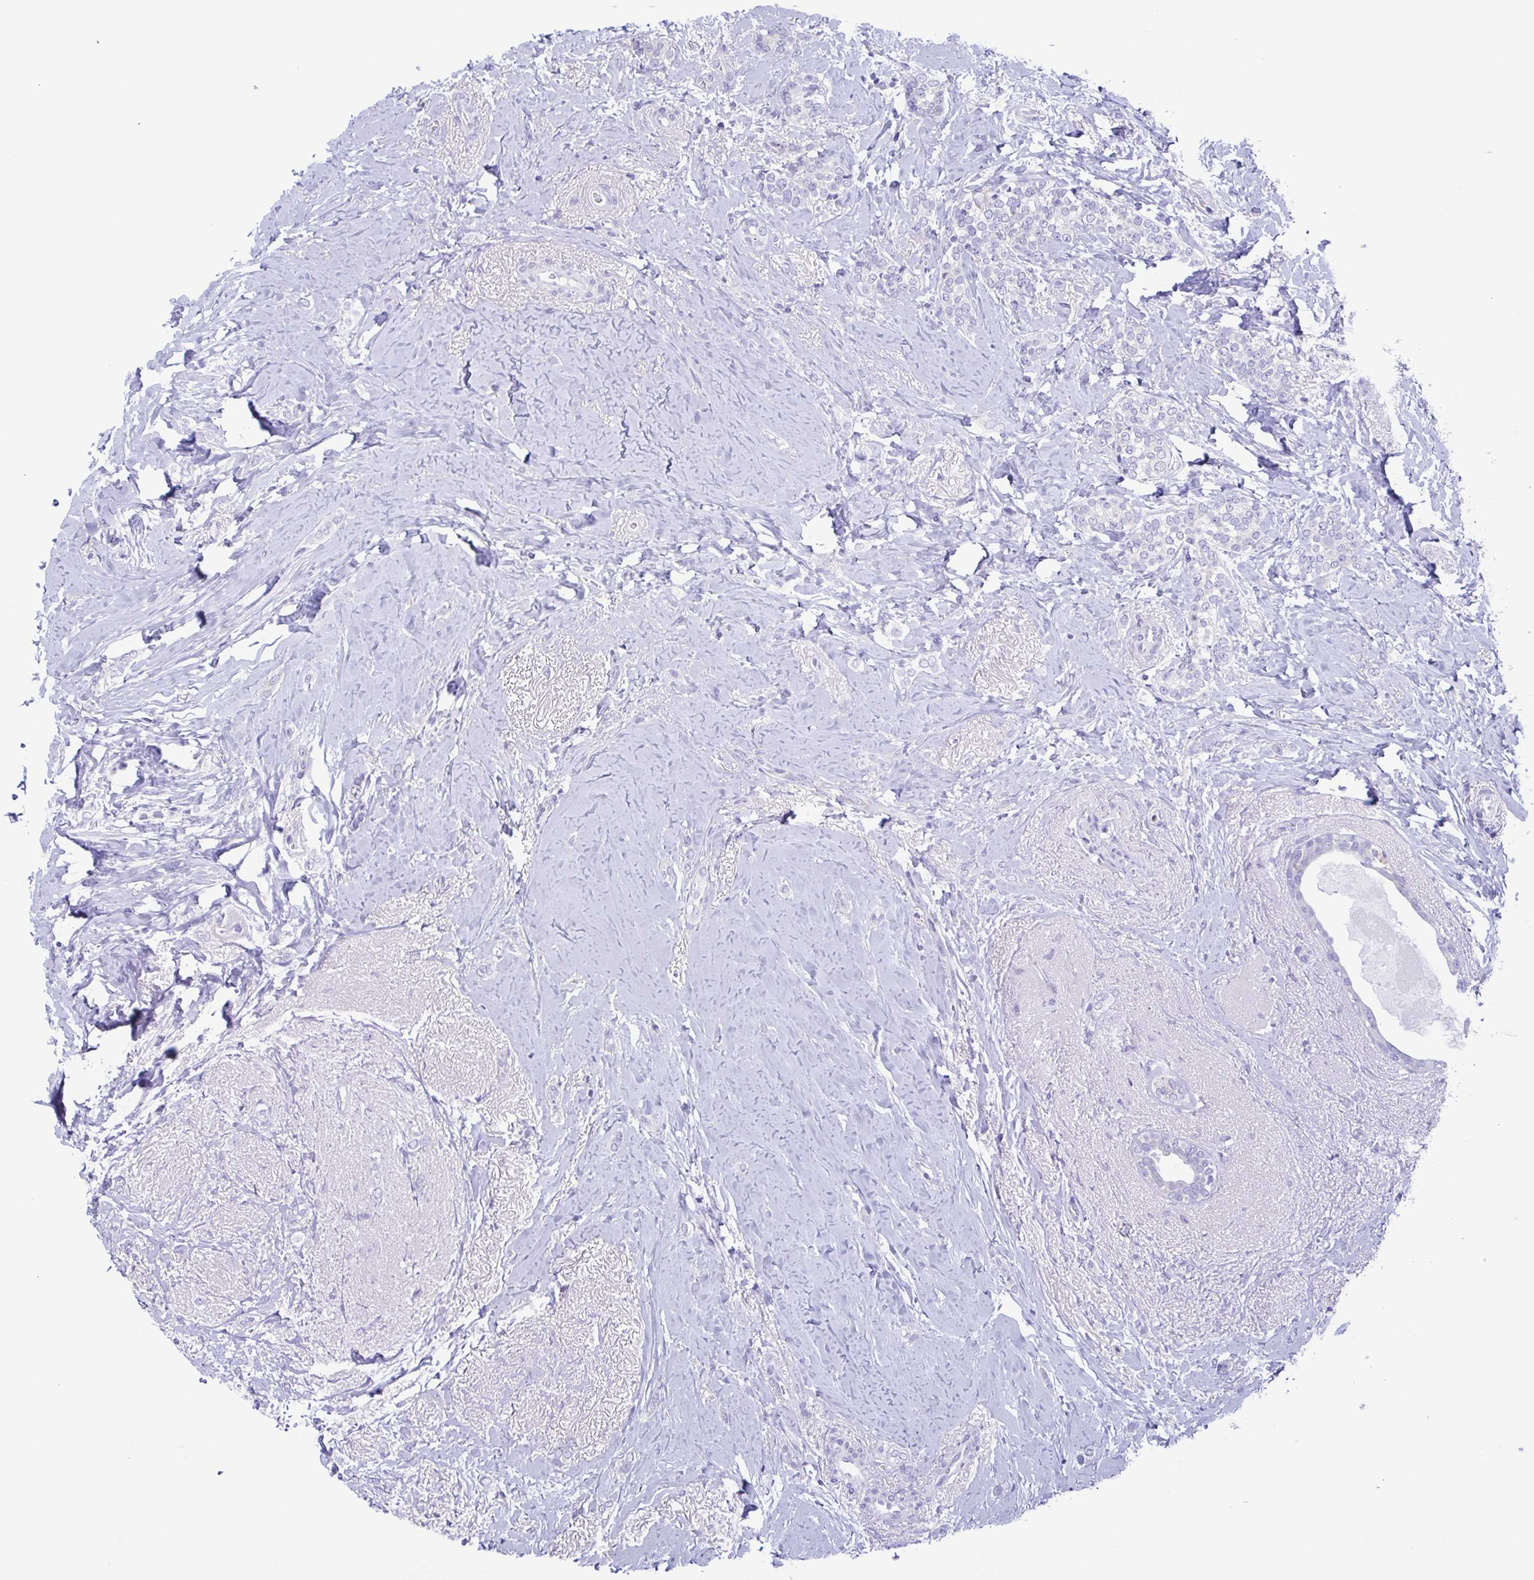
{"staining": {"intensity": "negative", "quantity": "none", "location": "none"}, "tissue": "breast cancer", "cell_type": "Tumor cells", "image_type": "cancer", "snomed": [{"axis": "morphology", "description": "Normal tissue, NOS"}, {"axis": "morphology", "description": "Duct carcinoma"}, {"axis": "topography", "description": "Breast"}], "caption": "A micrograph of intraductal carcinoma (breast) stained for a protein shows no brown staining in tumor cells.", "gene": "TNNI3", "patient": {"sex": "female", "age": 77}}